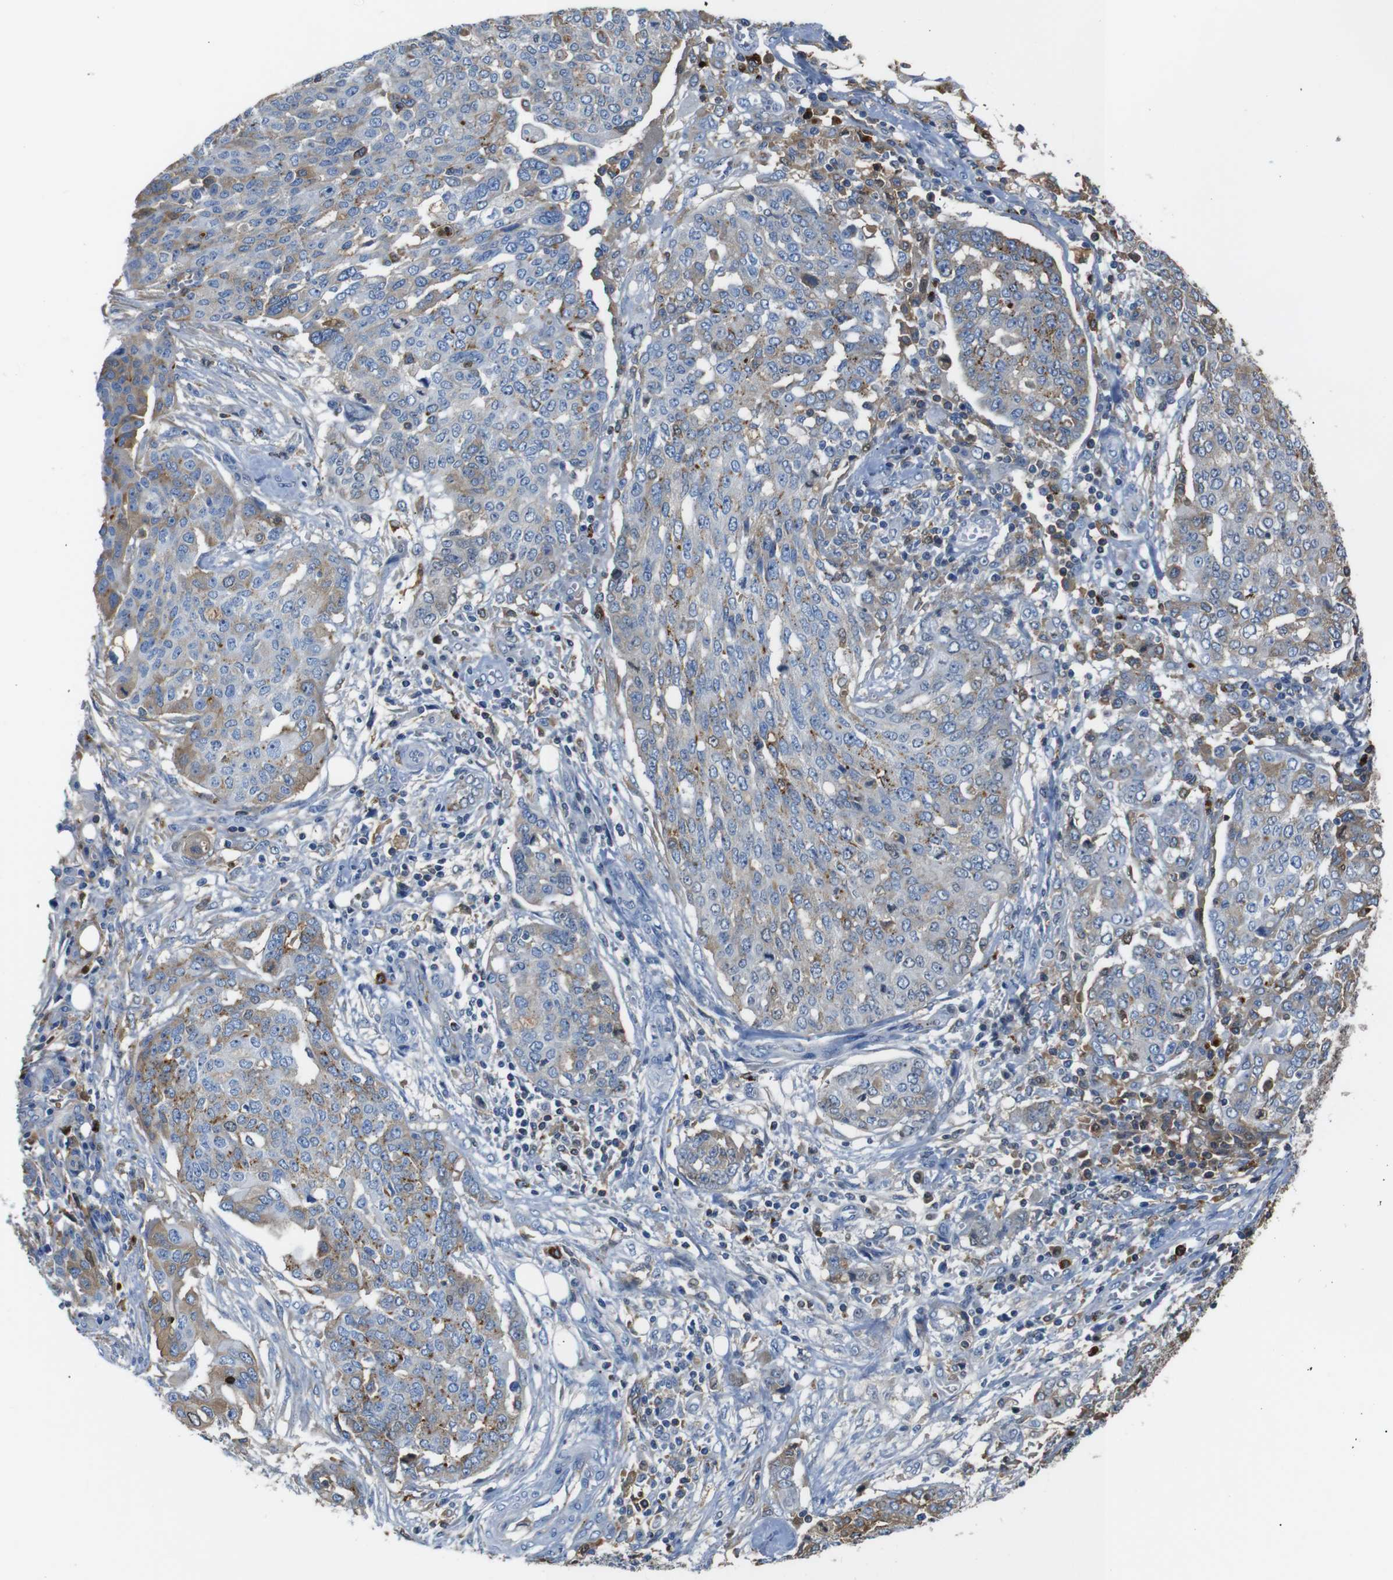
{"staining": {"intensity": "weak", "quantity": "25%-75%", "location": "cytoplasmic/membranous"}, "tissue": "ovarian cancer", "cell_type": "Tumor cells", "image_type": "cancer", "snomed": [{"axis": "morphology", "description": "Cystadenocarcinoma, serous, NOS"}, {"axis": "topography", "description": "Soft tissue"}, {"axis": "topography", "description": "Ovary"}], "caption": "Weak cytoplasmic/membranous protein expression is seen in about 25%-75% of tumor cells in ovarian cancer. The staining was performed using DAB to visualize the protein expression in brown, while the nuclei were stained in blue with hematoxylin (Magnification: 20x).", "gene": "SERPINA1", "patient": {"sex": "female", "age": 57}}